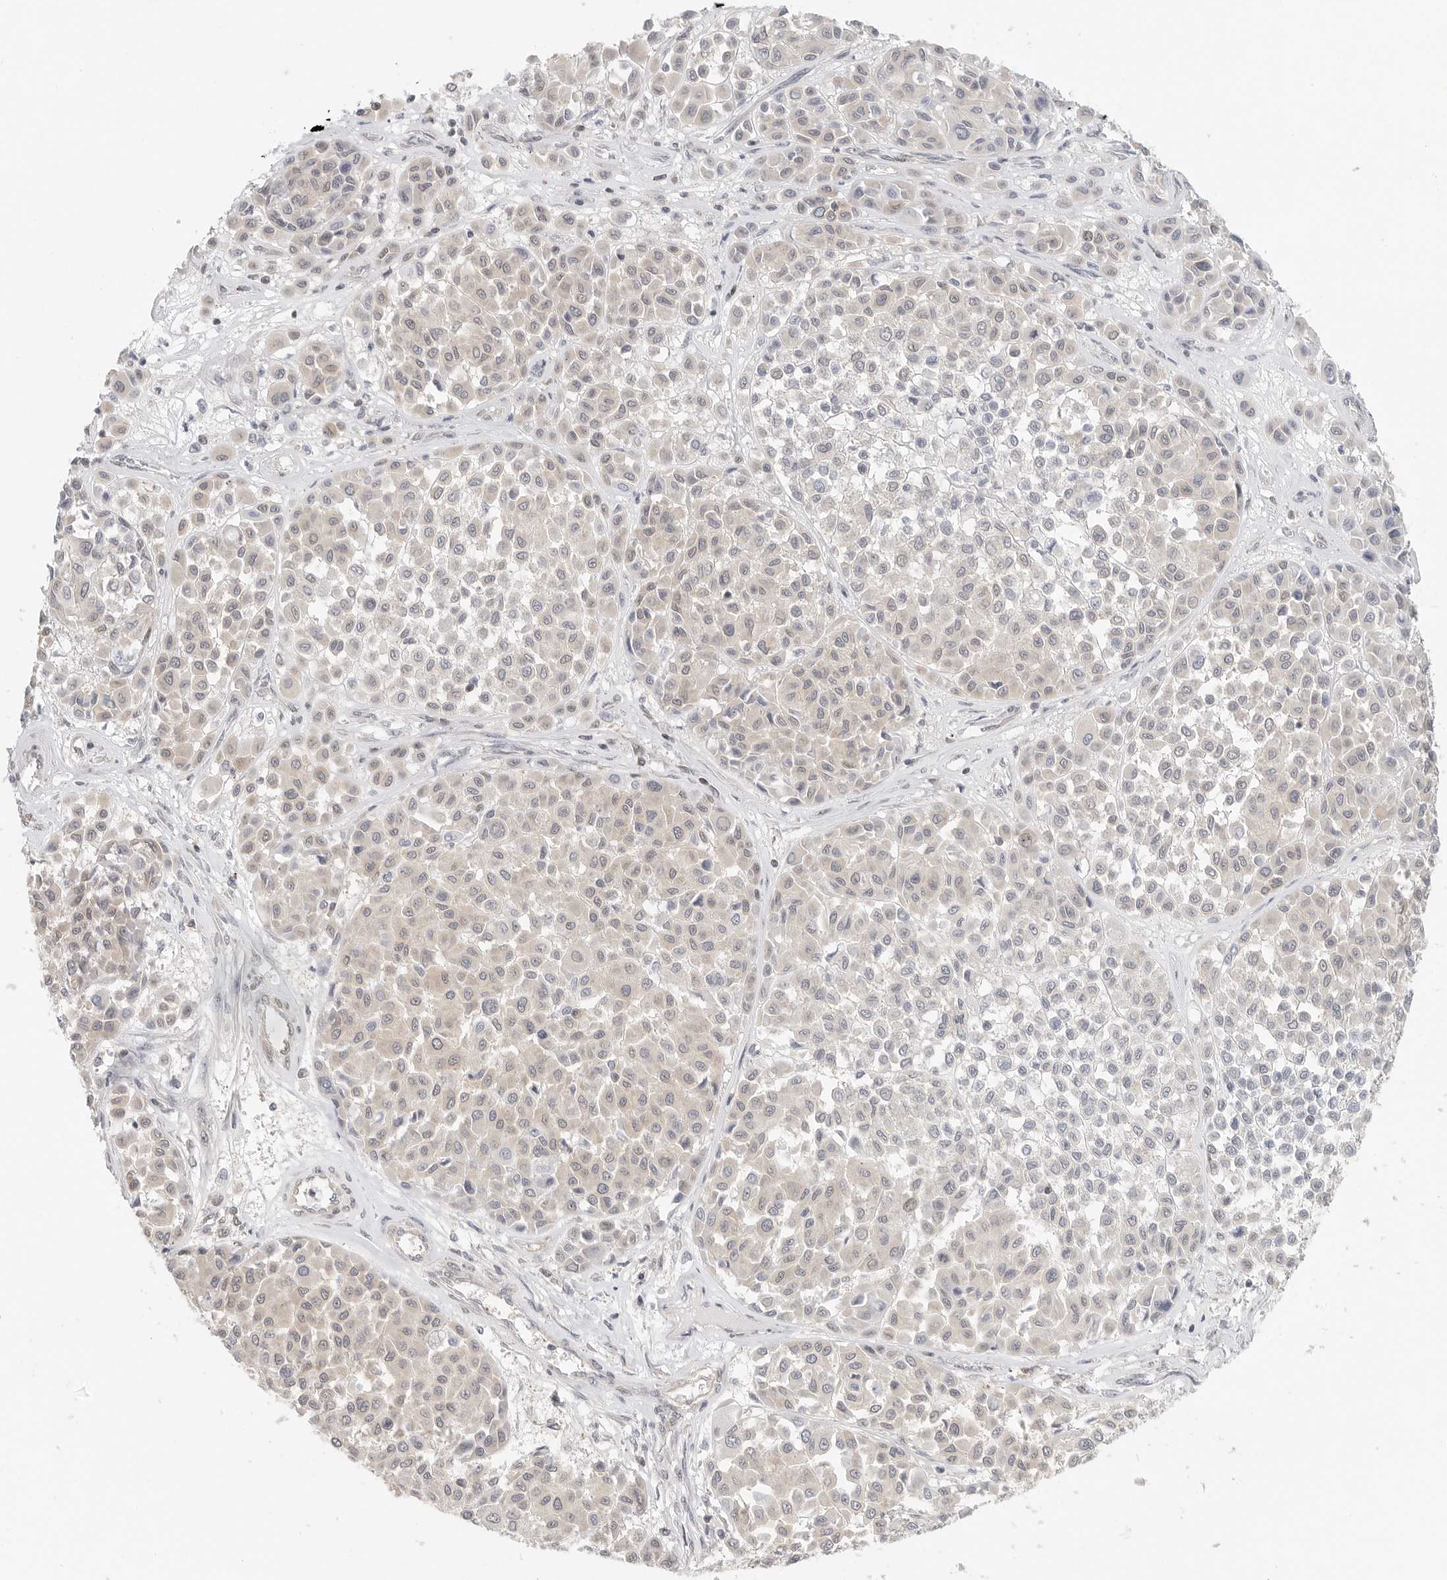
{"staining": {"intensity": "negative", "quantity": "none", "location": "none"}, "tissue": "melanoma", "cell_type": "Tumor cells", "image_type": "cancer", "snomed": [{"axis": "morphology", "description": "Malignant melanoma, Metastatic site"}, {"axis": "topography", "description": "Soft tissue"}], "caption": "High magnification brightfield microscopy of melanoma stained with DAB (brown) and counterstained with hematoxylin (blue): tumor cells show no significant positivity.", "gene": "HDAC6", "patient": {"sex": "male", "age": 41}}